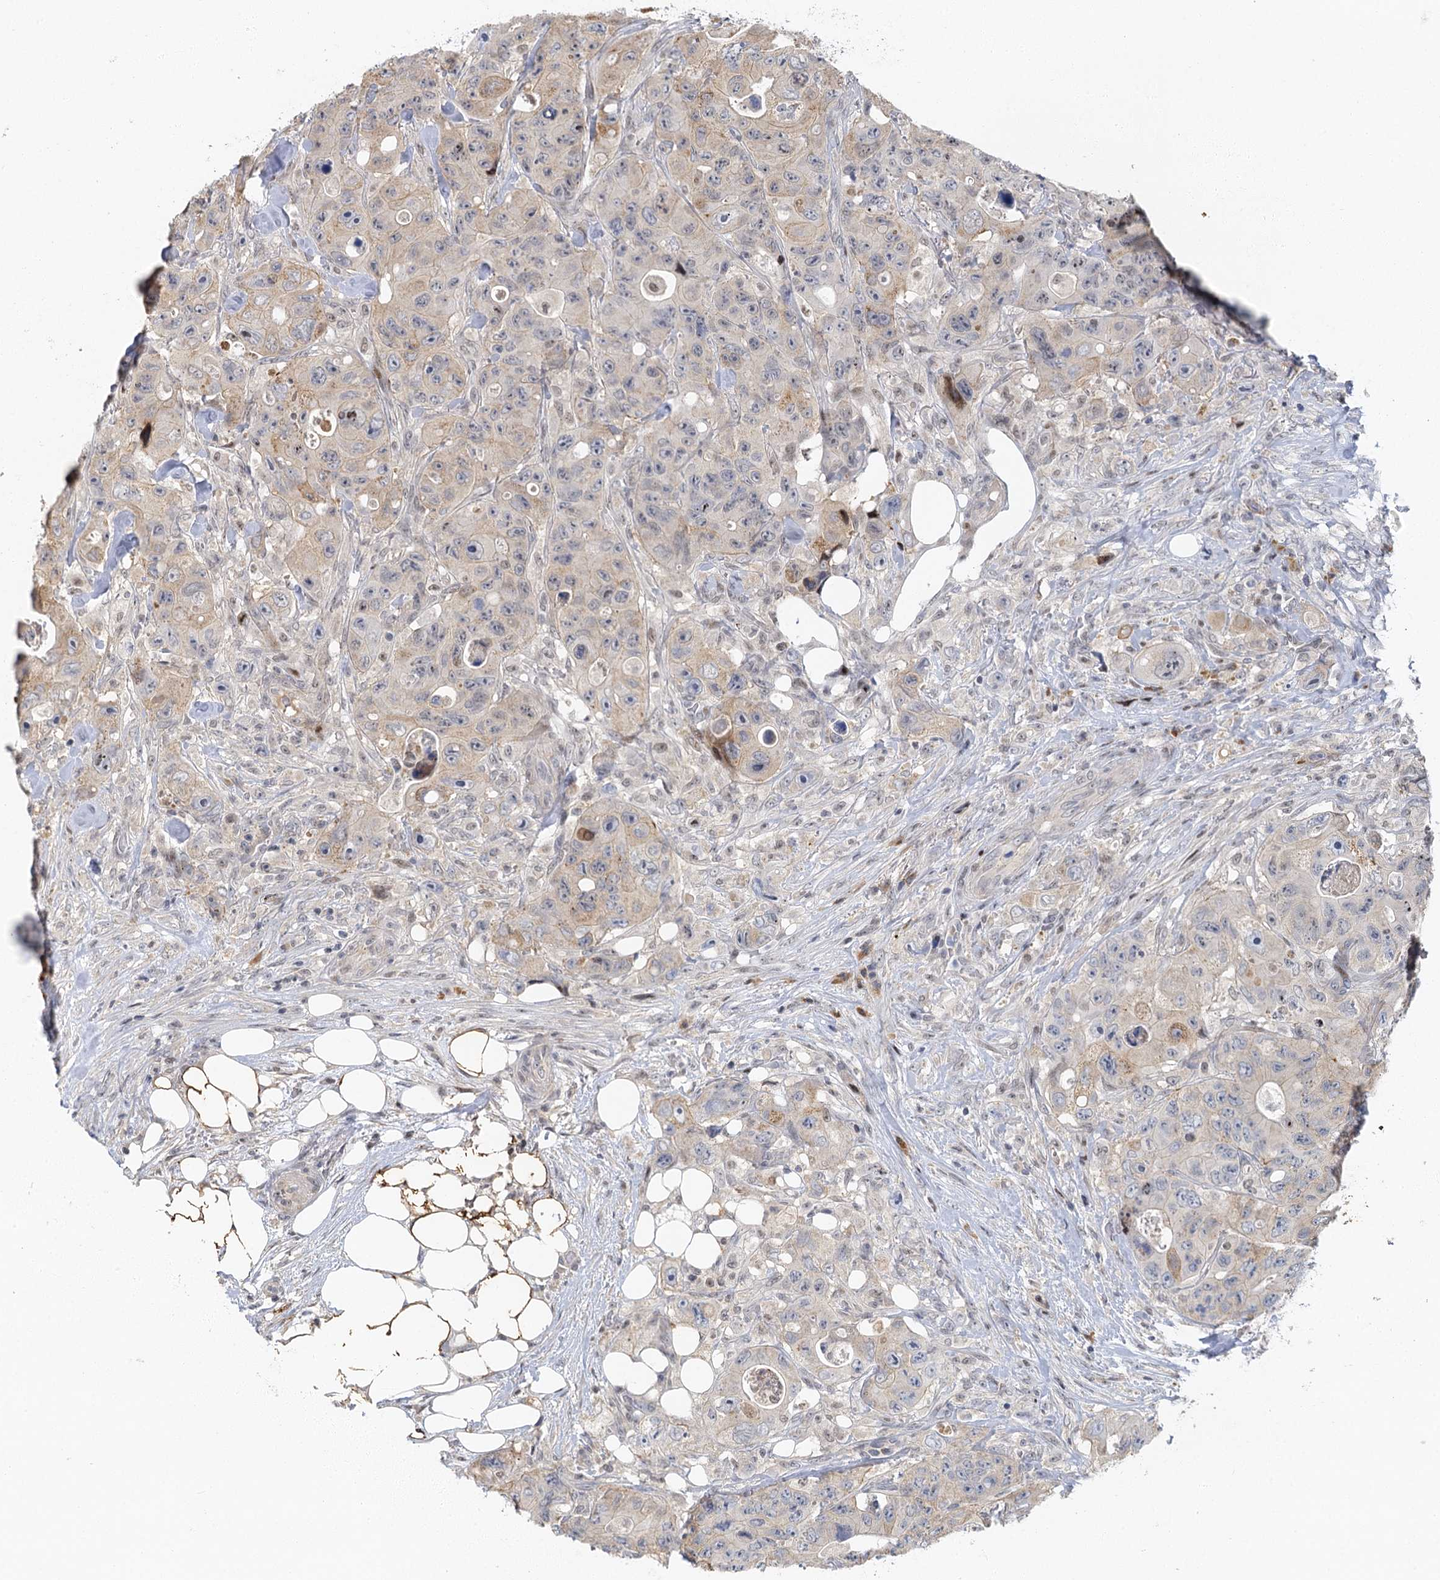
{"staining": {"intensity": "weak", "quantity": "<25%", "location": "cytoplasmic/membranous"}, "tissue": "colorectal cancer", "cell_type": "Tumor cells", "image_type": "cancer", "snomed": [{"axis": "morphology", "description": "Adenocarcinoma, NOS"}, {"axis": "topography", "description": "Colon"}], "caption": "IHC of colorectal cancer (adenocarcinoma) shows no staining in tumor cells. Brightfield microscopy of immunohistochemistry stained with DAB (3,3'-diaminobenzidine) (brown) and hematoxylin (blue), captured at high magnification.", "gene": "IL11RA", "patient": {"sex": "female", "age": 46}}